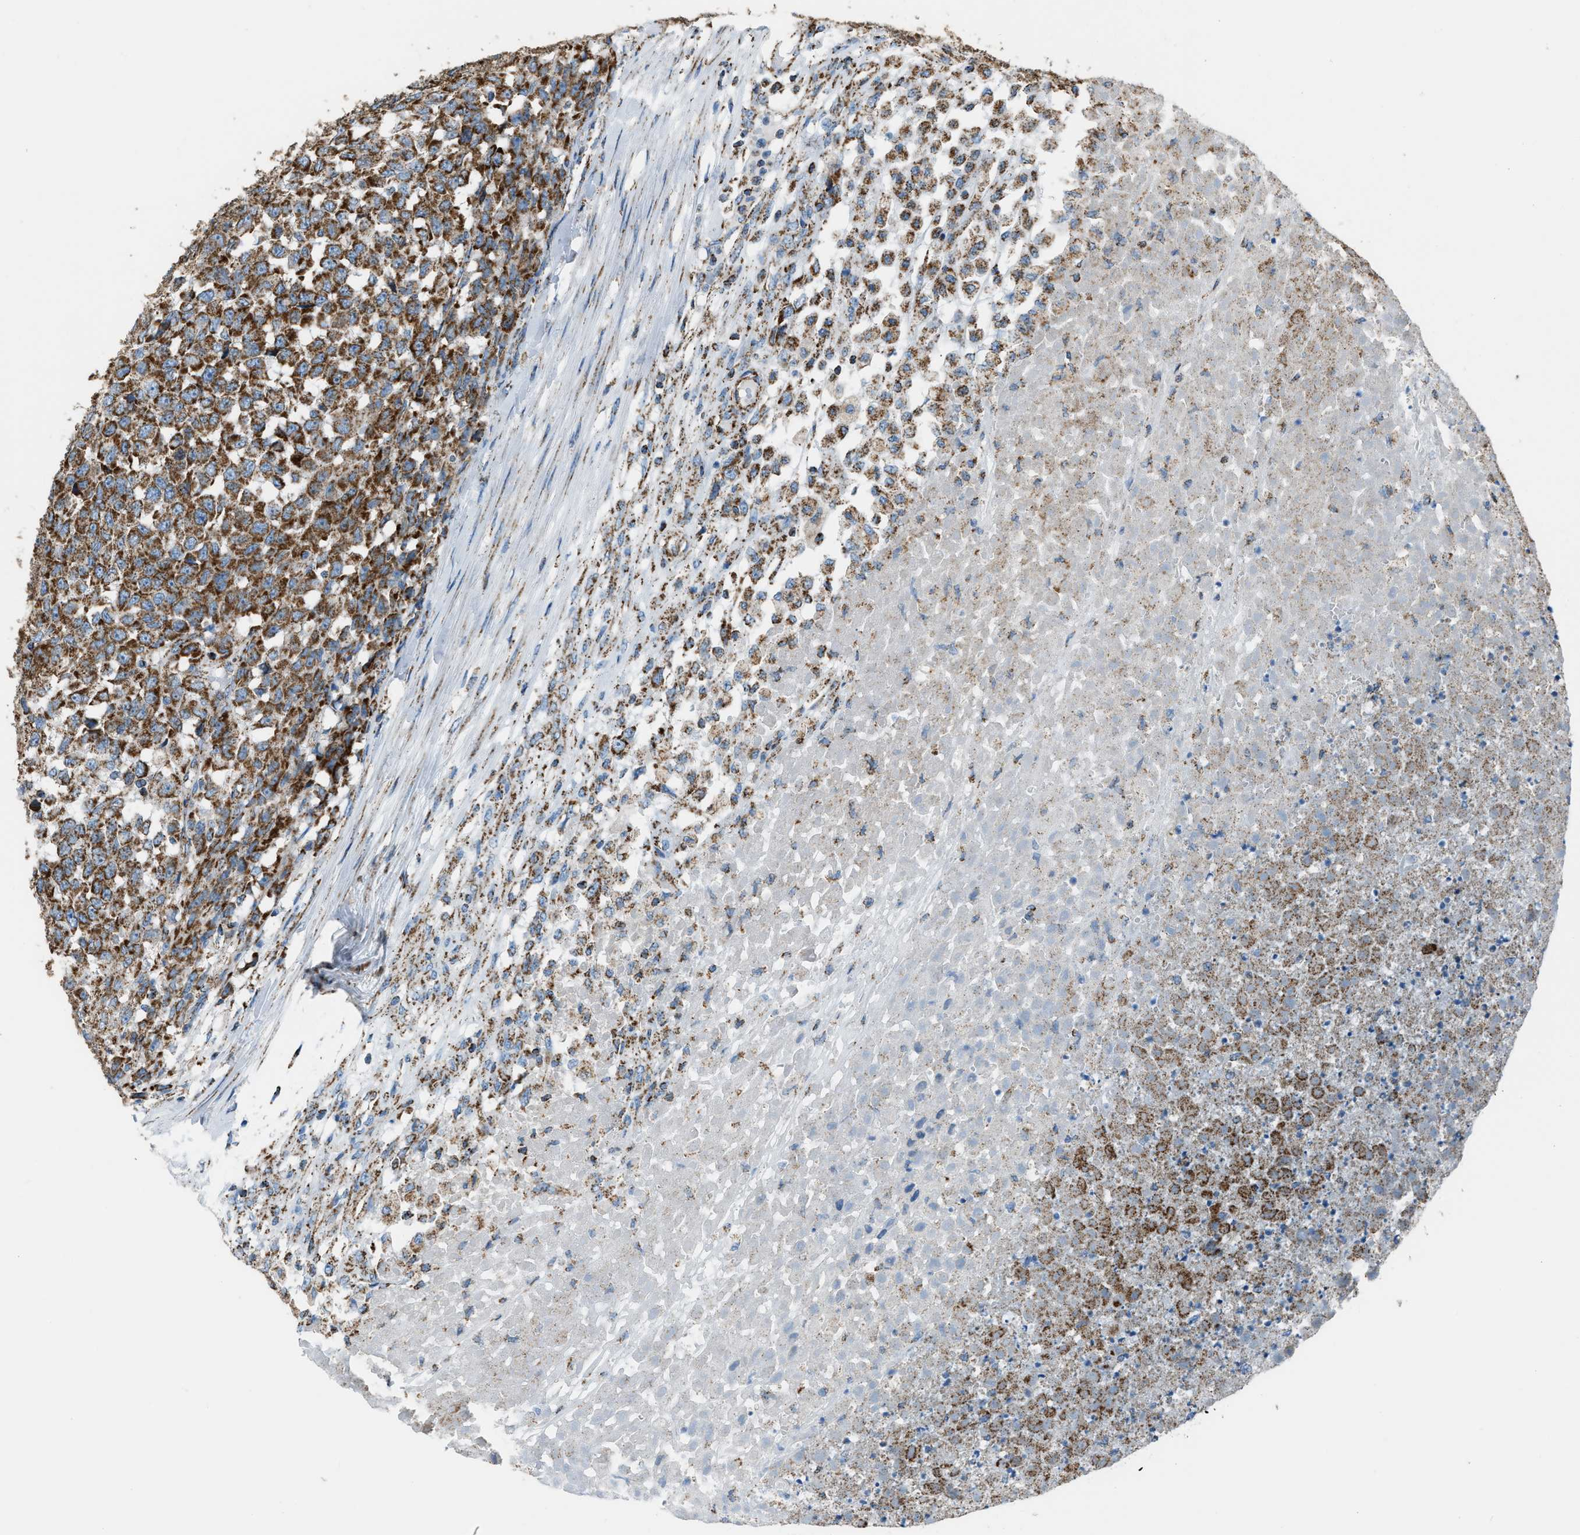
{"staining": {"intensity": "moderate", "quantity": ">75%", "location": "cytoplasmic/membranous"}, "tissue": "testis cancer", "cell_type": "Tumor cells", "image_type": "cancer", "snomed": [{"axis": "morphology", "description": "Seminoma, NOS"}, {"axis": "topography", "description": "Testis"}], "caption": "High-power microscopy captured an immunohistochemistry micrograph of testis cancer (seminoma), revealing moderate cytoplasmic/membranous staining in about >75% of tumor cells. (IHC, brightfield microscopy, high magnification).", "gene": "MDH2", "patient": {"sex": "male", "age": 59}}